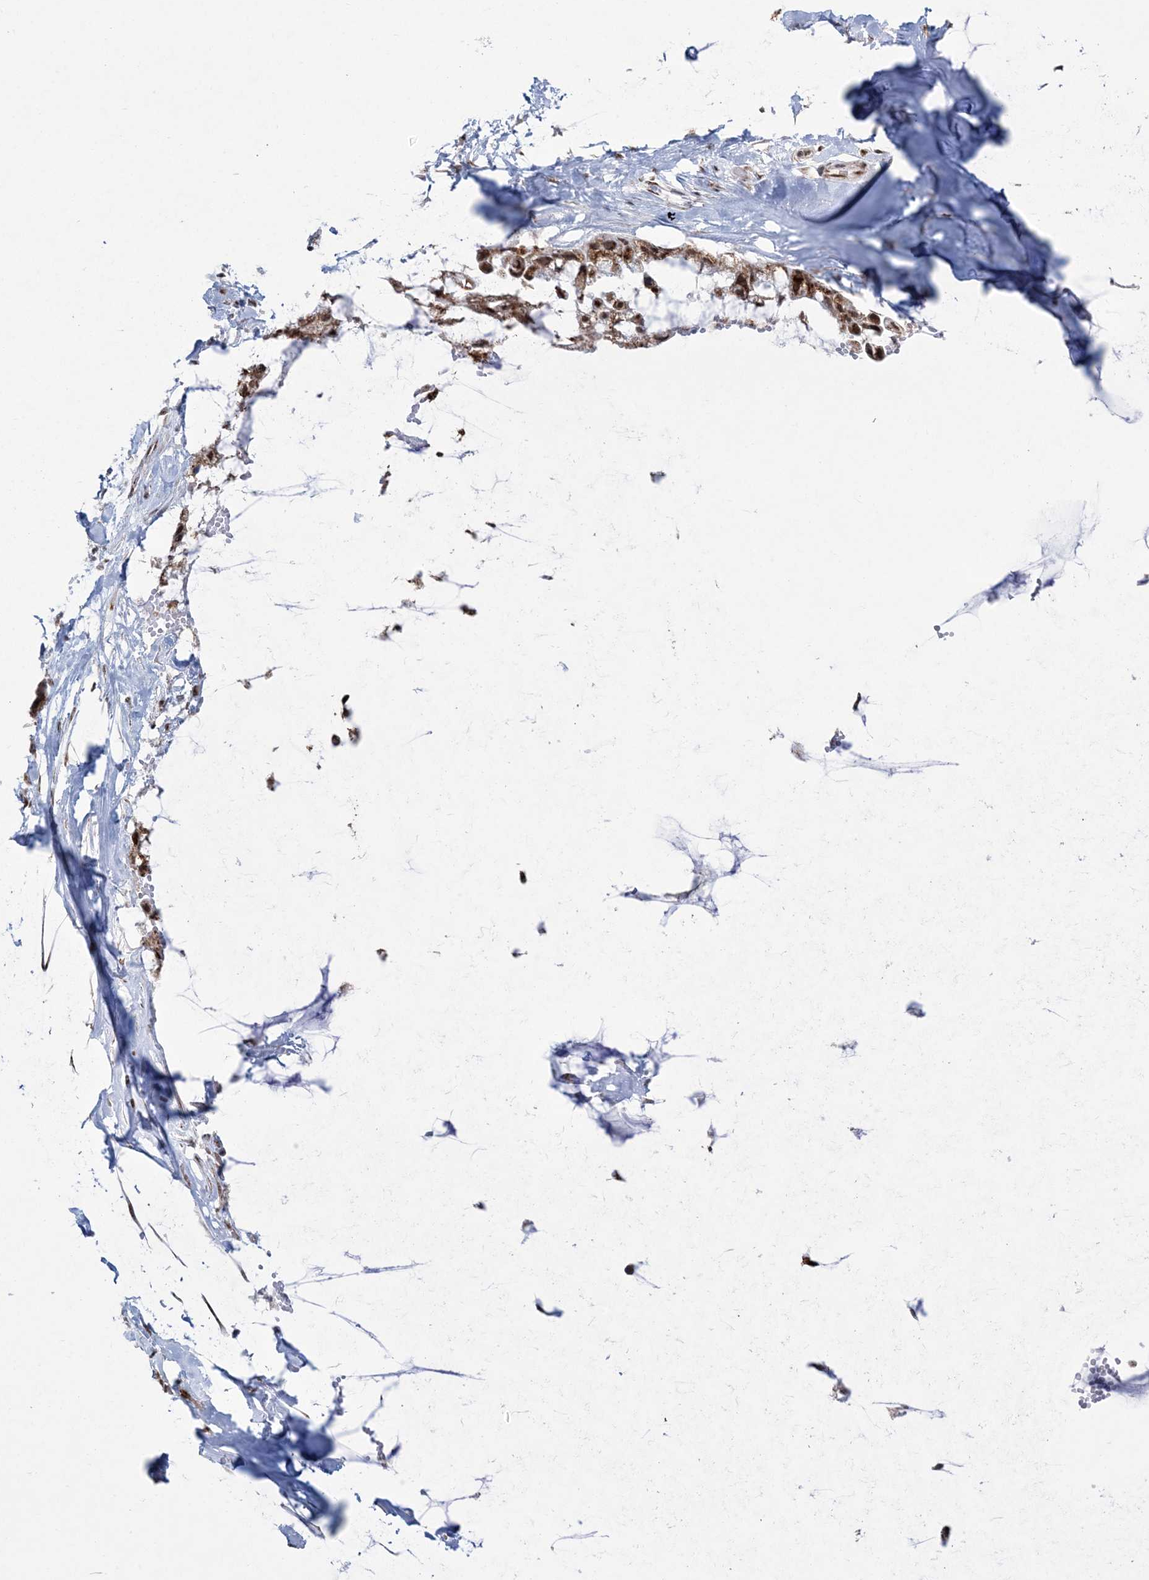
{"staining": {"intensity": "moderate", "quantity": ">75%", "location": "nuclear"}, "tissue": "ovarian cancer", "cell_type": "Tumor cells", "image_type": "cancer", "snomed": [{"axis": "morphology", "description": "Cystadenocarcinoma, mucinous, NOS"}, {"axis": "topography", "description": "Ovary"}], "caption": "High-power microscopy captured an immunohistochemistry photomicrograph of mucinous cystadenocarcinoma (ovarian), revealing moderate nuclear expression in approximately >75% of tumor cells. The staining is performed using DAB brown chromogen to label protein expression. The nuclei are counter-stained blue using hematoxylin.", "gene": "RBM17", "patient": {"sex": "female", "age": 39}}